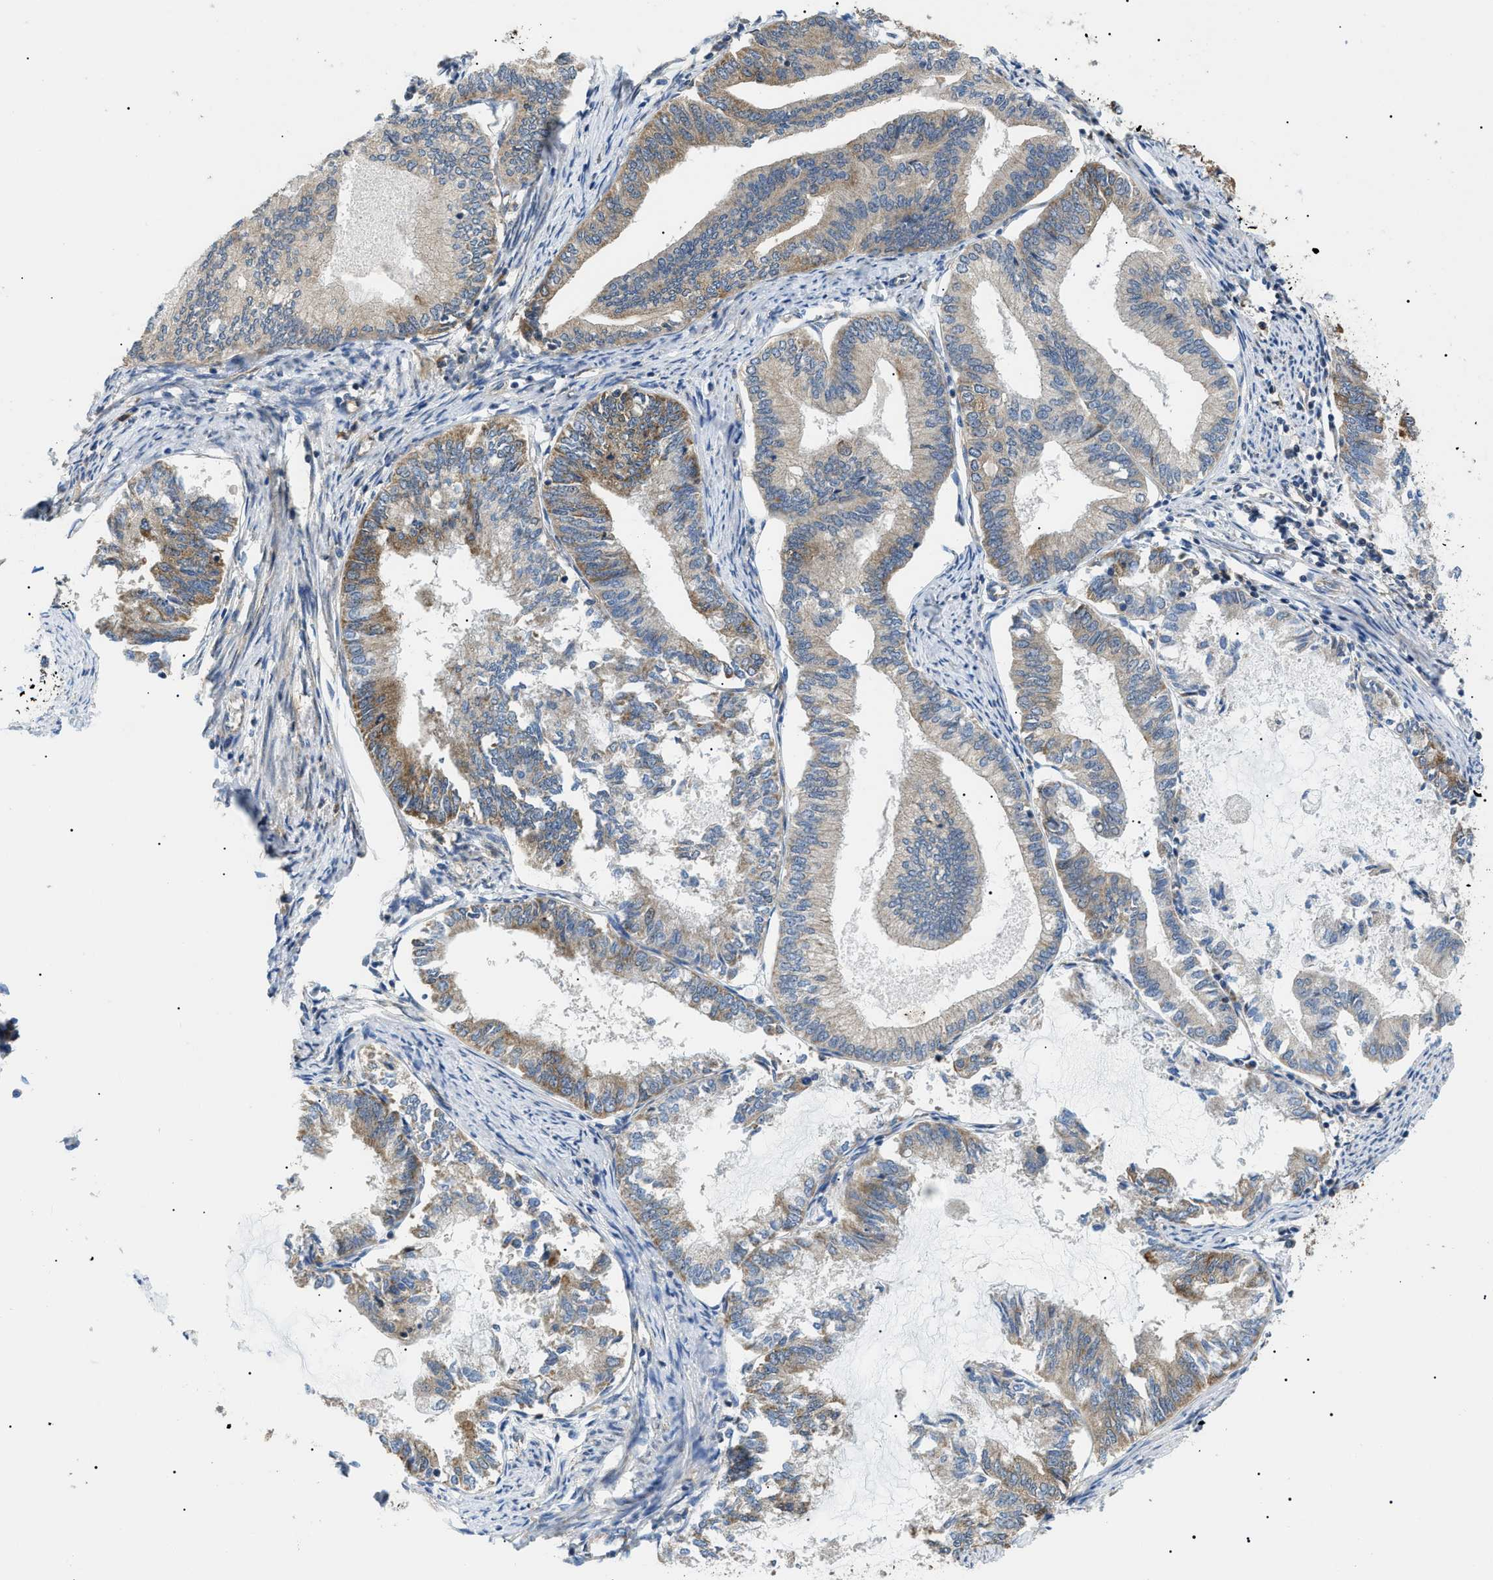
{"staining": {"intensity": "moderate", "quantity": "<25%", "location": "cytoplasmic/membranous"}, "tissue": "endometrial cancer", "cell_type": "Tumor cells", "image_type": "cancer", "snomed": [{"axis": "morphology", "description": "Adenocarcinoma, NOS"}, {"axis": "topography", "description": "Endometrium"}], "caption": "Endometrial cancer was stained to show a protein in brown. There is low levels of moderate cytoplasmic/membranous staining in approximately <25% of tumor cells.", "gene": "SRPK1", "patient": {"sex": "female", "age": 86}}